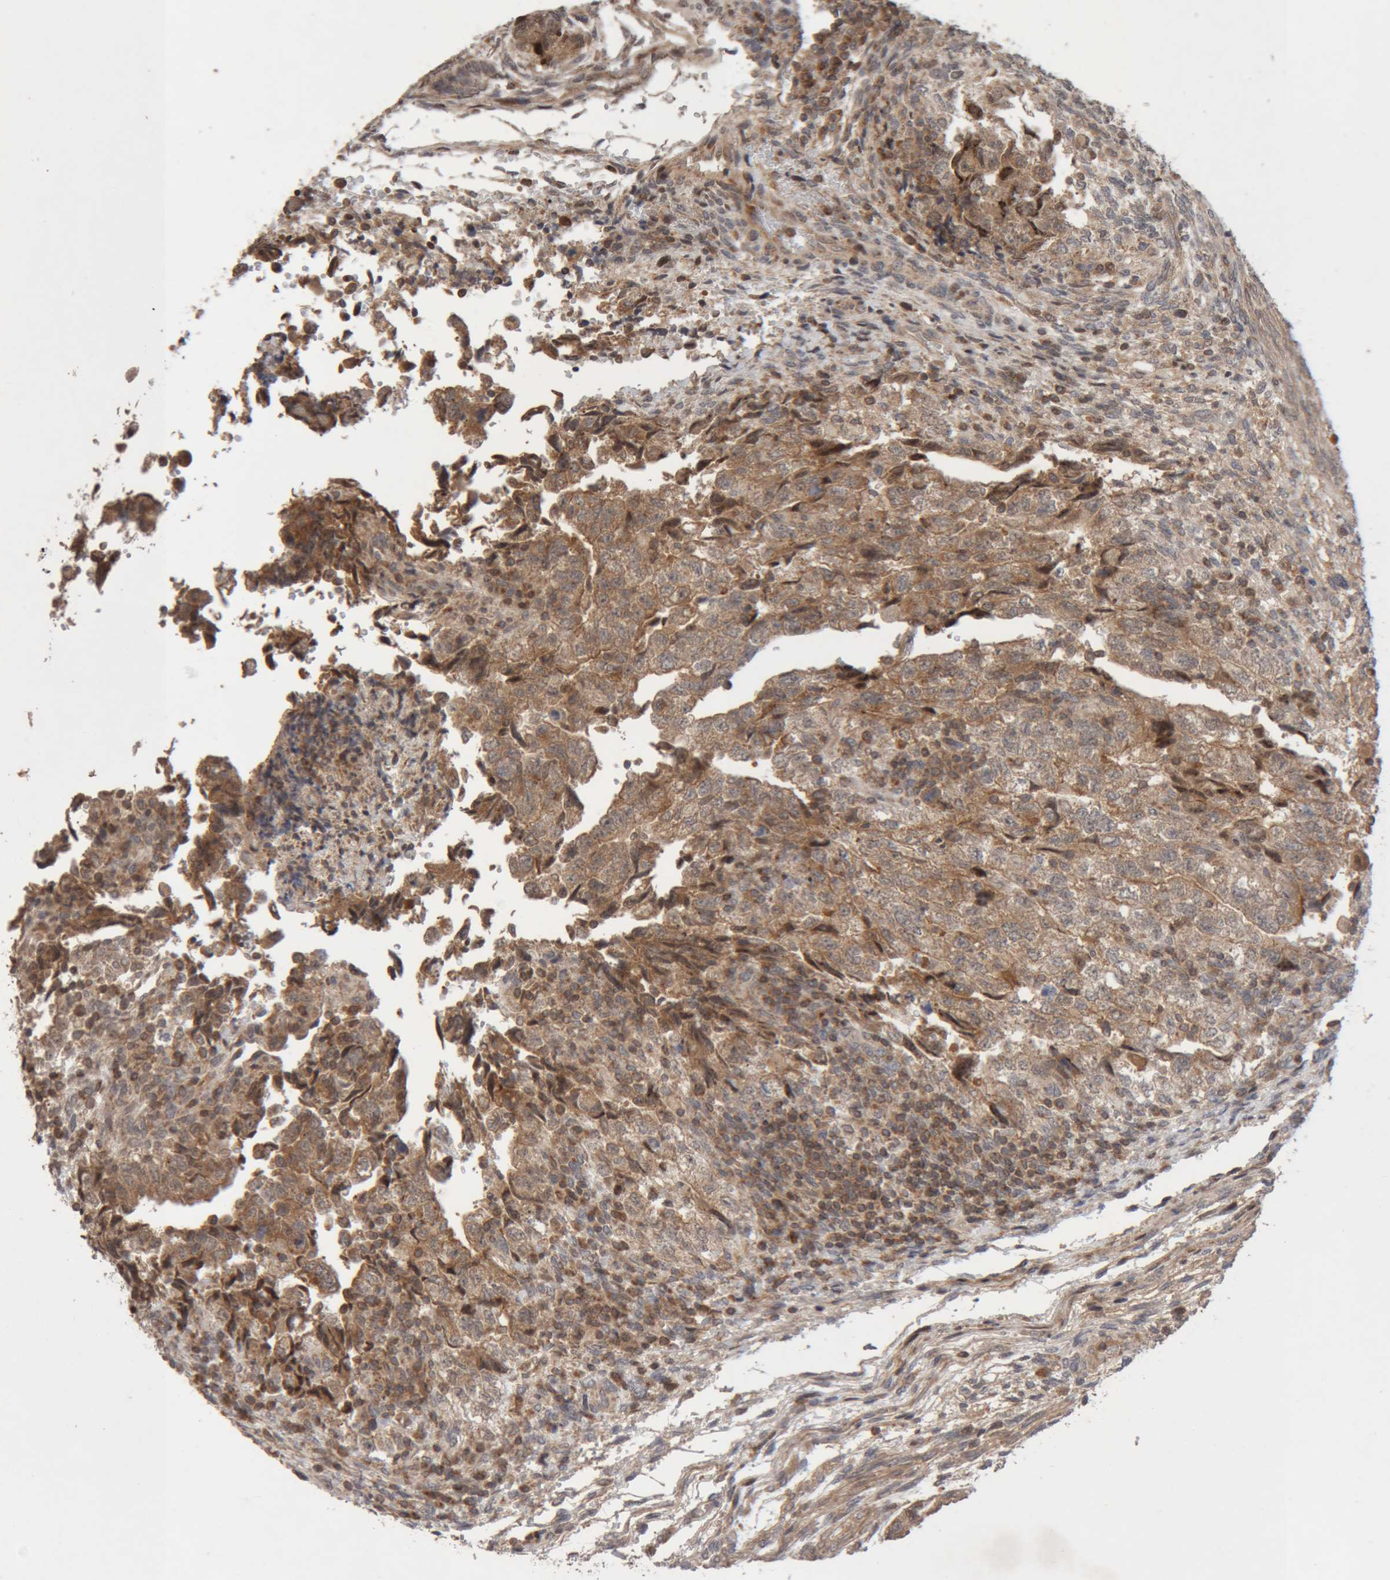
{"staining": {"intensity": "moderate", "quantity": ">75%", "location": "cytoplasmic/membranous"}, "tissue": "testis cancer", "cell_type": "Tumor cells", "image_type": "cancer", "snomed": [{"axis": "morphology", "description": "Normal tissue, NOS"}, {"axis": "morphology", "description": "Carcinoma, Embryonal, NOS"}, {"axis": "topography", "description": "Testis"}], "caption": "A histopathology image showing moderate cytoplasmic/membranous expression in about >75% of tumor cells in testis cancer (embryonal carcinoma), as visualized by brown immunohistochemical staining.", "gene": "KIF21B", "patient": {"sex": "male", "age": 36}}